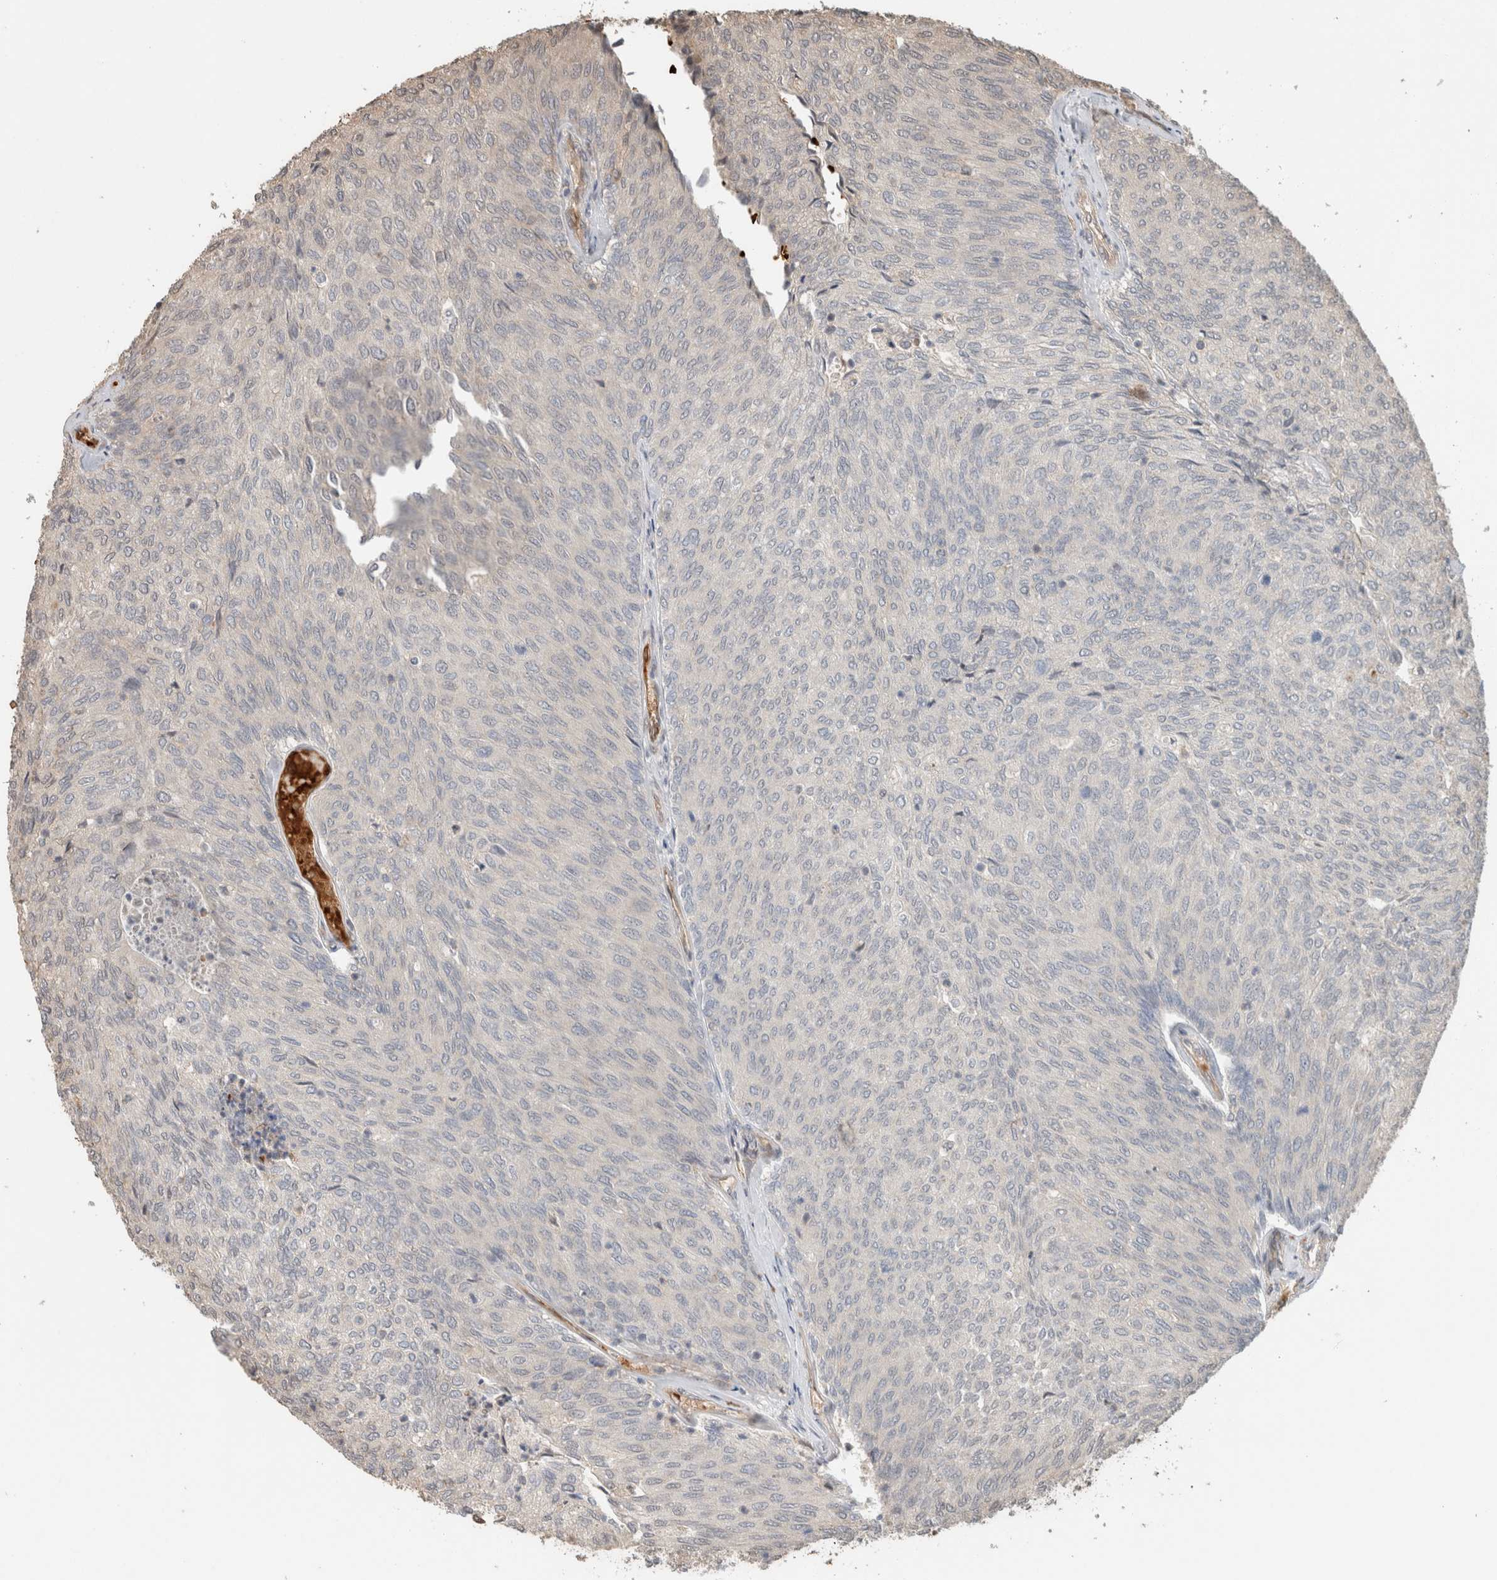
{"staining": {"intensity": "negative", "quantity": "none", "location": "none"}, "tissue": "urothelial cancer", "cell_type": "Tumor cells", "image_type": "cancer", "snomed": [{"axis": "morphology", "description": "Urothelial carcinoma, Low grade"}, {"axis": "topography", "description": "Urinary bladder"}], "caption": "Low-grade urothelial carcinoma was stained to show a protein in brown. There is no significant positivity in tumor cells.", "gene": "OTUD6B", "patient": {"sex": "female", "age": 79}}